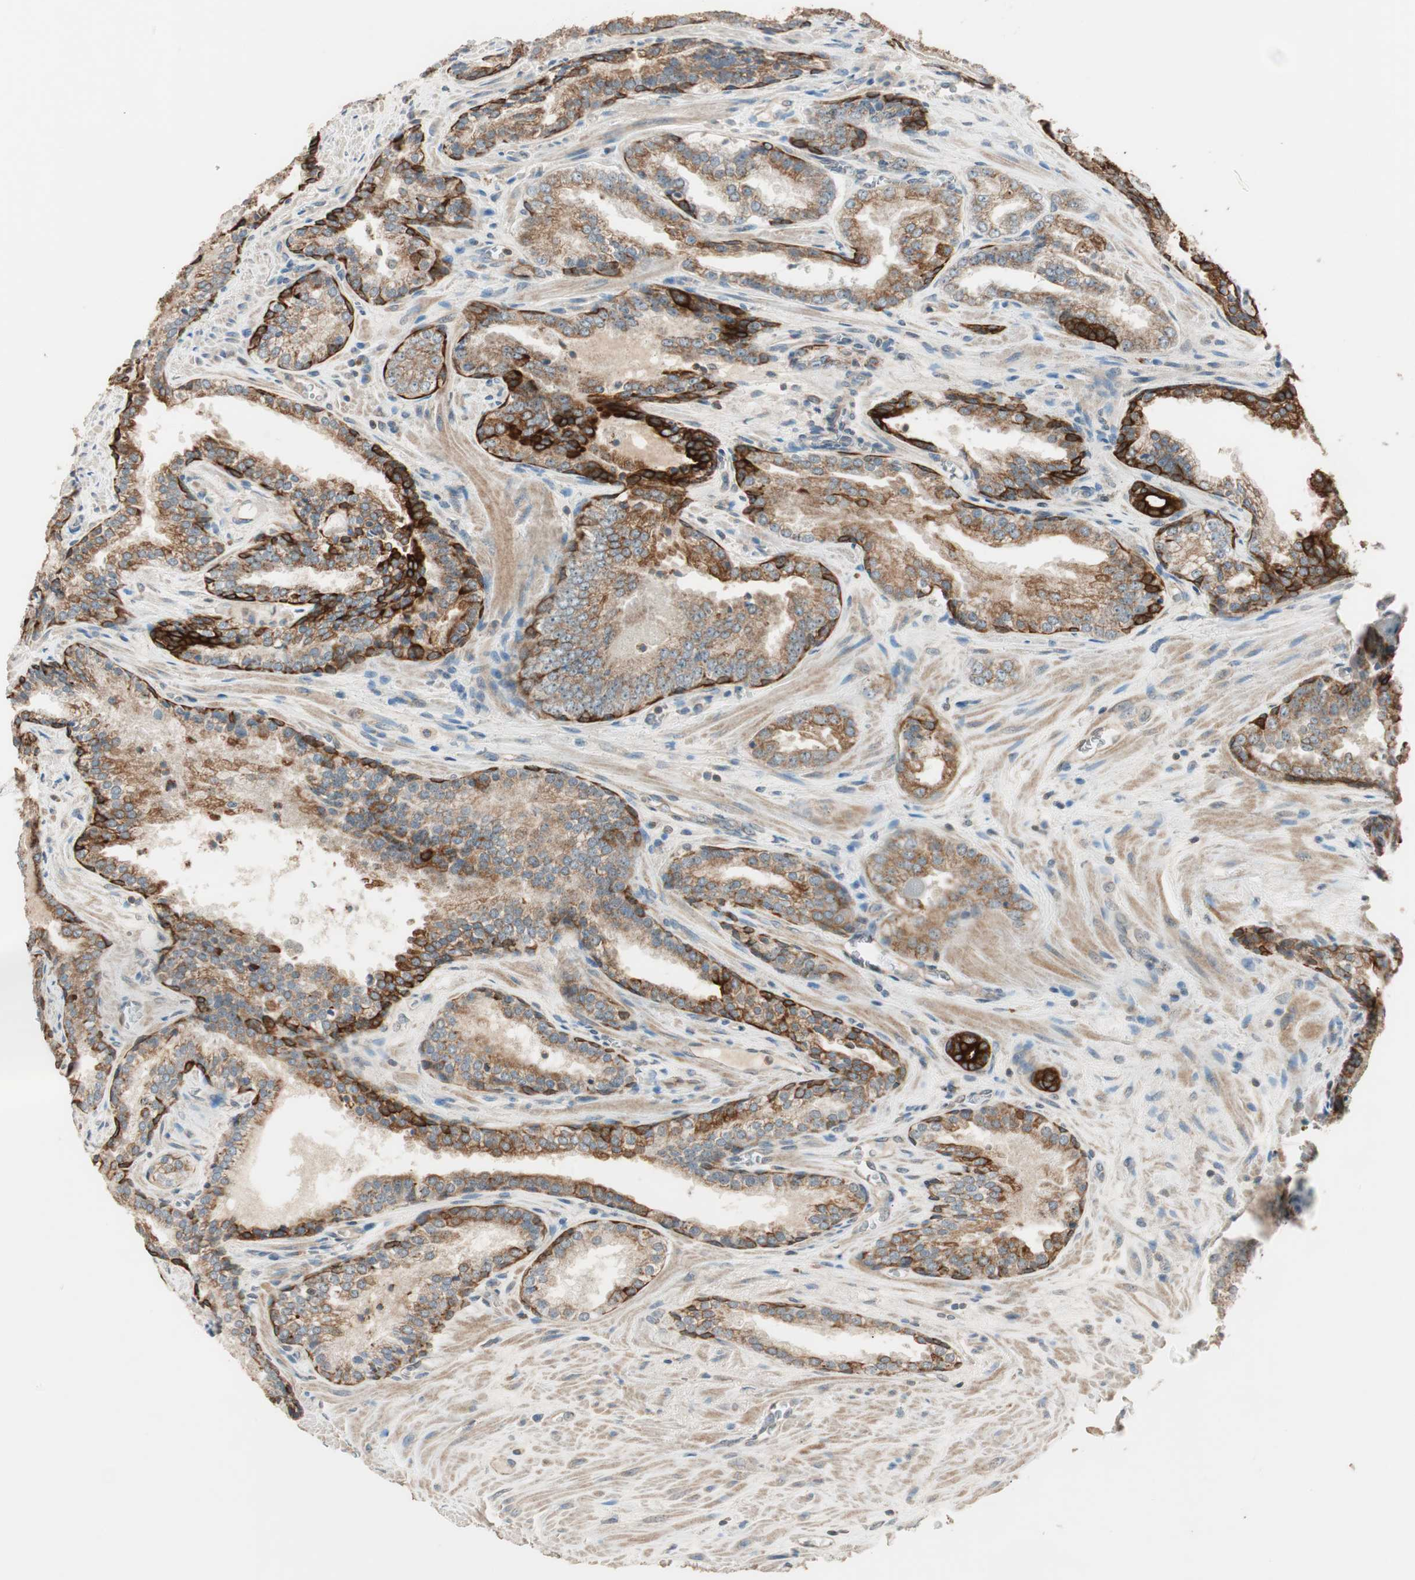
{"staining": {"intensity": "moderate", "quantity": ">75%", "location": "cytoplasmic/membranous"}, "tissue": "prostate cancer", "cell_type": "Tumor cells", "image_type": "cancer", "snomed": [{"axis": "morphology", "description": "Adenocarcinoma, Low grade"}, {"axis": "topography", "description": "Prostate"}], "caption": "The histopathology image reveals staining of prostate cancer (low-grade adenocarcinoma), revealing moderate cytoplasmic/membranous protein expression (brown color) within tumor cells.", "gene": "TRIM21", "patient": {"sex": "male", "age": 60}}